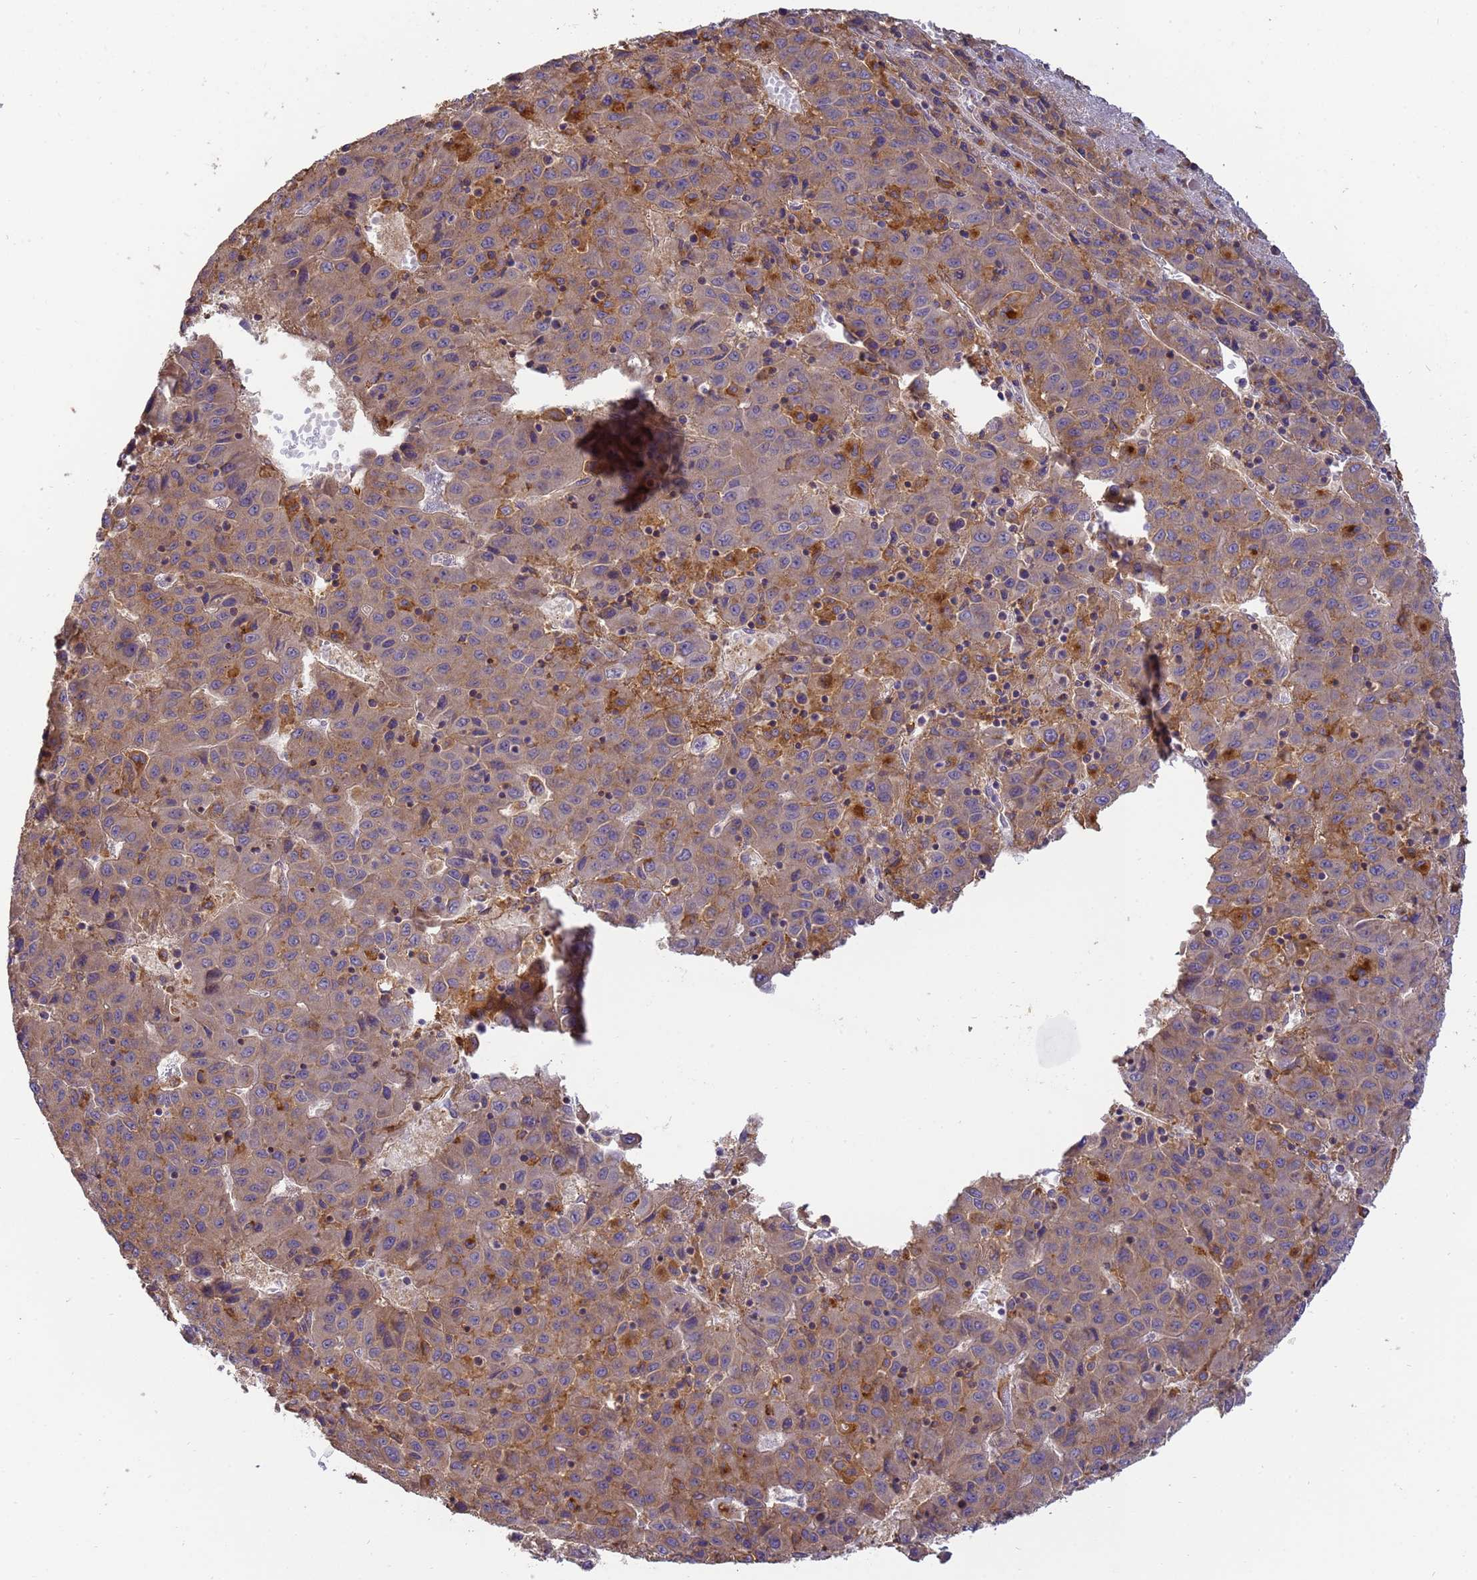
{"staining": {"intensity": "weak", "quantity": "25%-75%", "location": "cytoplasmic/membranous"}, "tissue": "liver cancer", "cell_type": "Tumor cells", "image_type": "cancer", "snomed": [{"axis": "morphology", "description": "Carcinoma, Hepatocellular, NOS"}, {"axis": "topography", "description": "Liver"}], "caption": "Protein staining shows weak cytoplasmic/membranous staining in approximately 25%-75% of tumor cells in liver cancer (hepatocellular carcinoma).", "gene": "M6PR", "patient": {"sex": "female", "age": 53}}